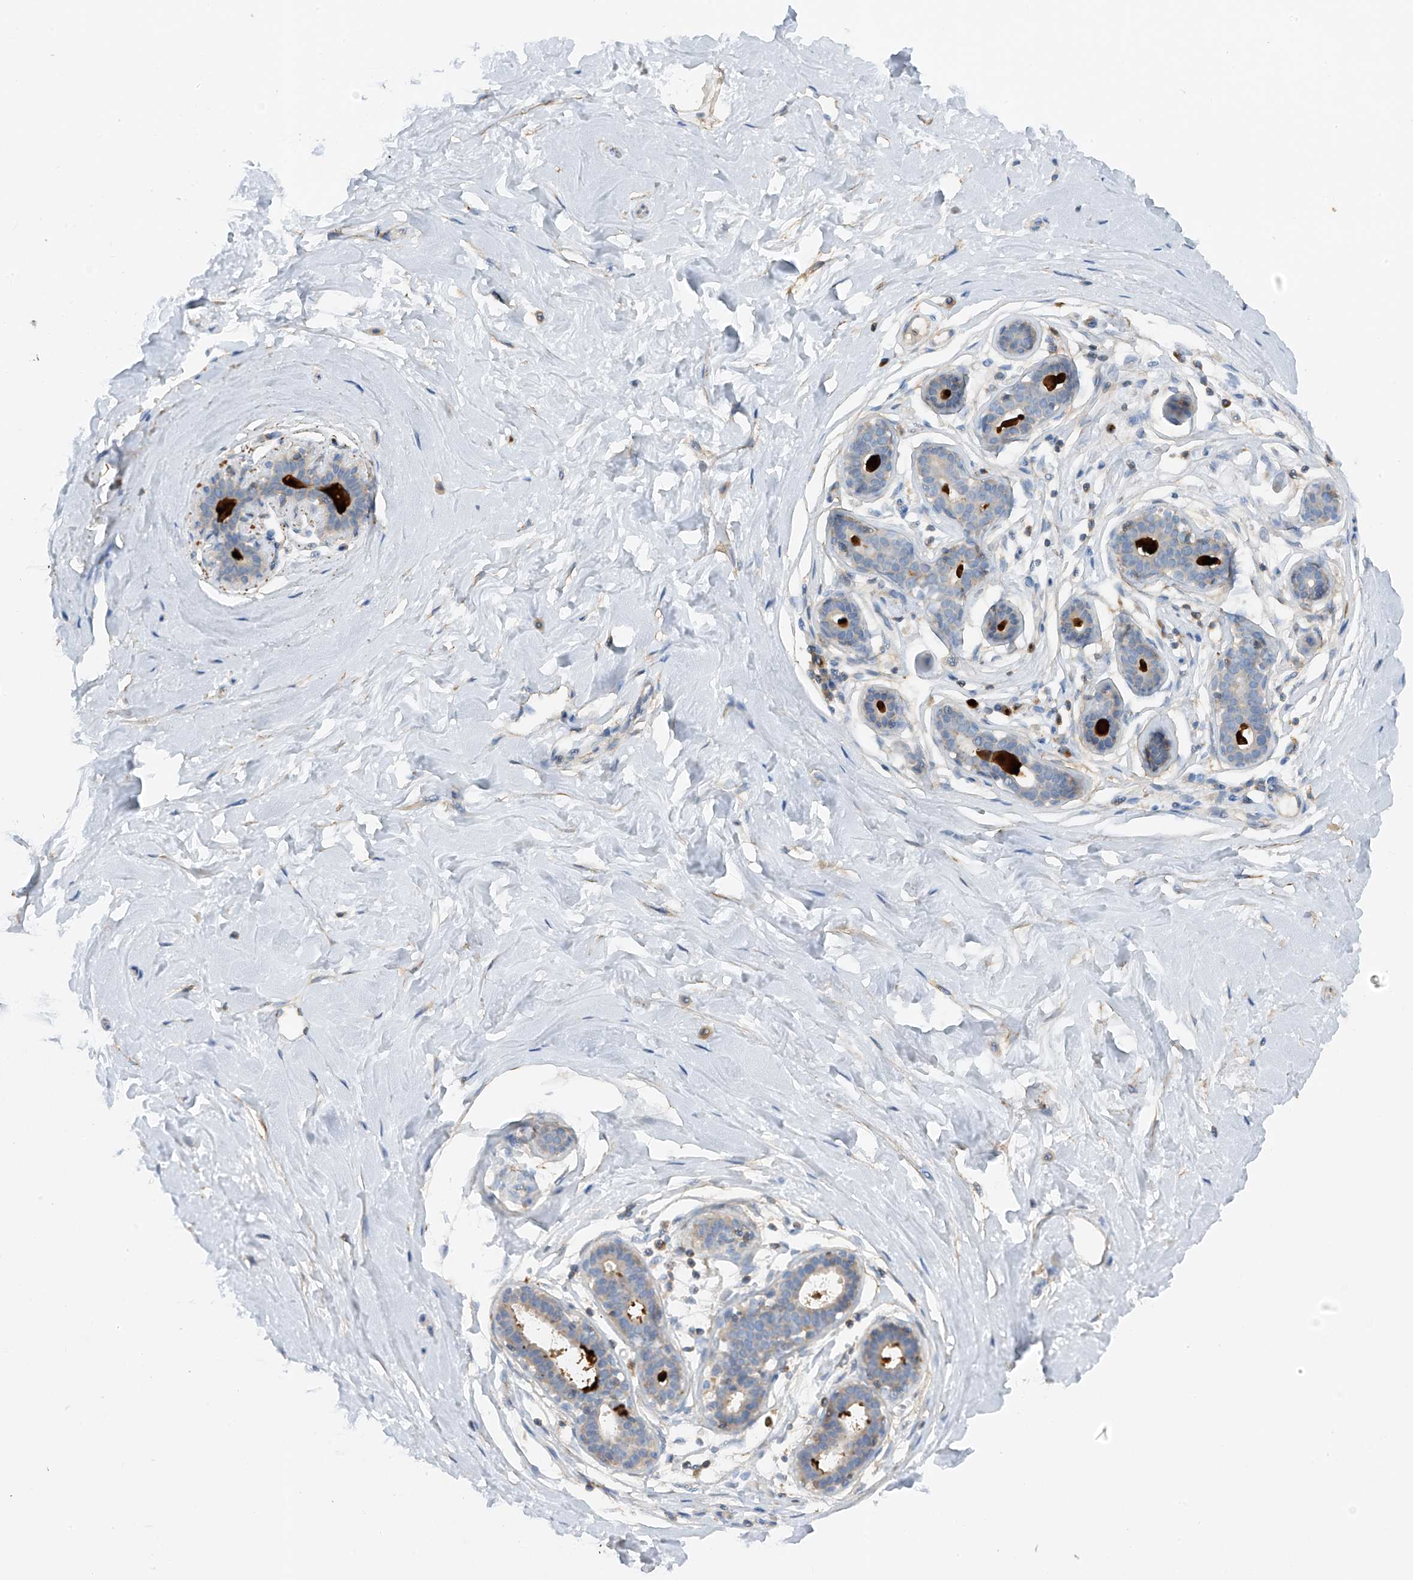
{"staining": {"intensity": "moderate", "quantity": "25%-75%", "location": "cytoplasmic/membranous"}, "tissue": "breast", "cell_type": "Adipocytes", "image_type": "normal", "snomed": [{"axis": "morphology", "description": "Normal tissue, NOS"}, {"axis": "morphology", "description": "Adenoma, NOS"}, {"axis": "topography", "description": "Breast"}], "caption": "Benign breast reveals moderate cytoplasmic/membranous expression in about 25%-75% of adipocytes, visualized by immunohistochemistry.", "gene": "NALCN", "patient": {"sex": "female", "age": 23}}